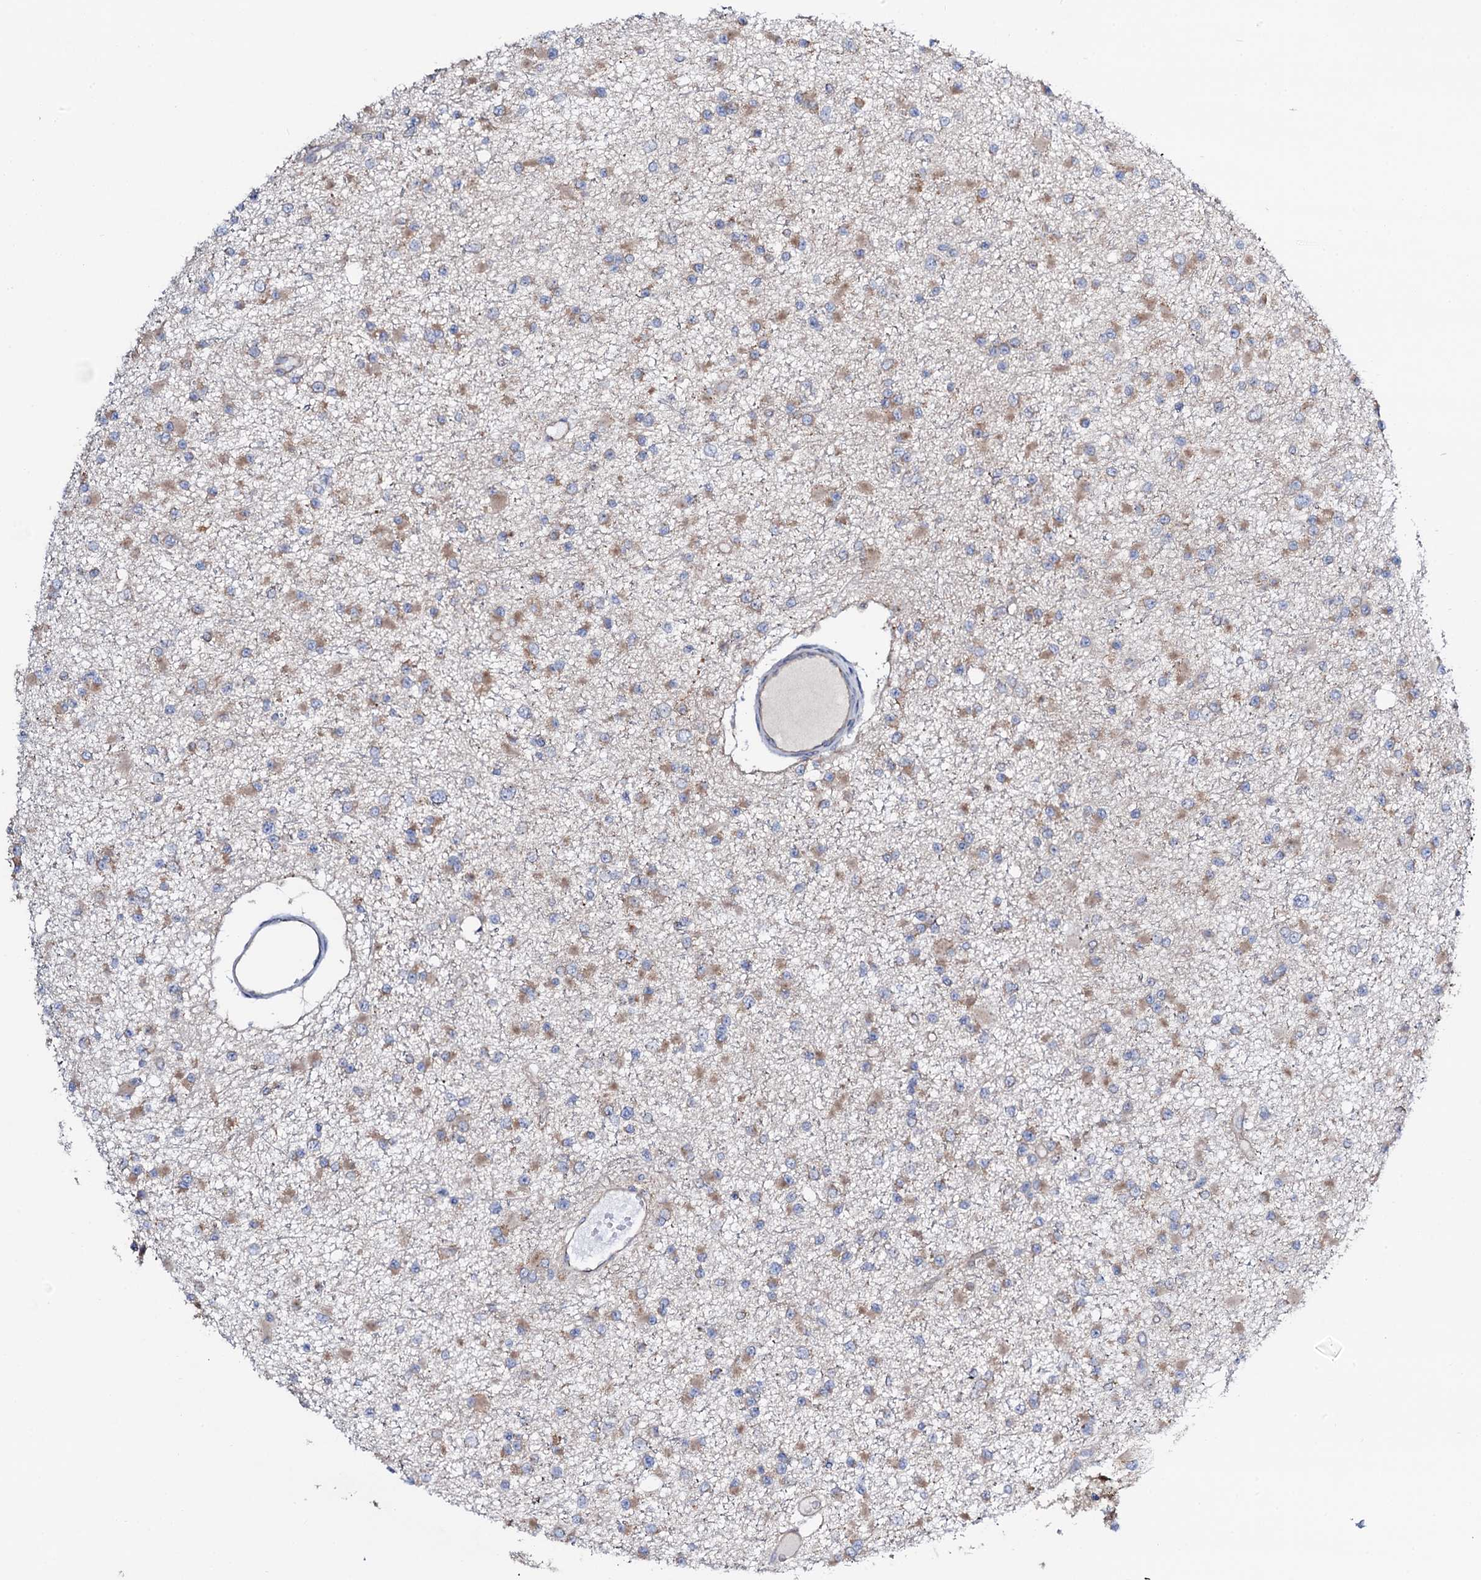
{"staining": {"intensity": "weak", "quantity": "25%-75%", "location": "cytoplasmic/membranous"}, "tissue": "glioma", "cell_type": "Tumor cells", "image_type": "cancer", "snomed": [{"axis": "morphology", "description": "Glioma, malignant, Low grade"}, {"axis": "topography", "description": "Brain"}], "caption": "A high-resolution histopathology image shows IHC staining of low-grade glioma (malignant), which shows weak cytoplasmic/membranous positivity in about 25%-75% of tumor cells.", "gene": "STARD13", "patient": {"sex": "female", "age": 22}}